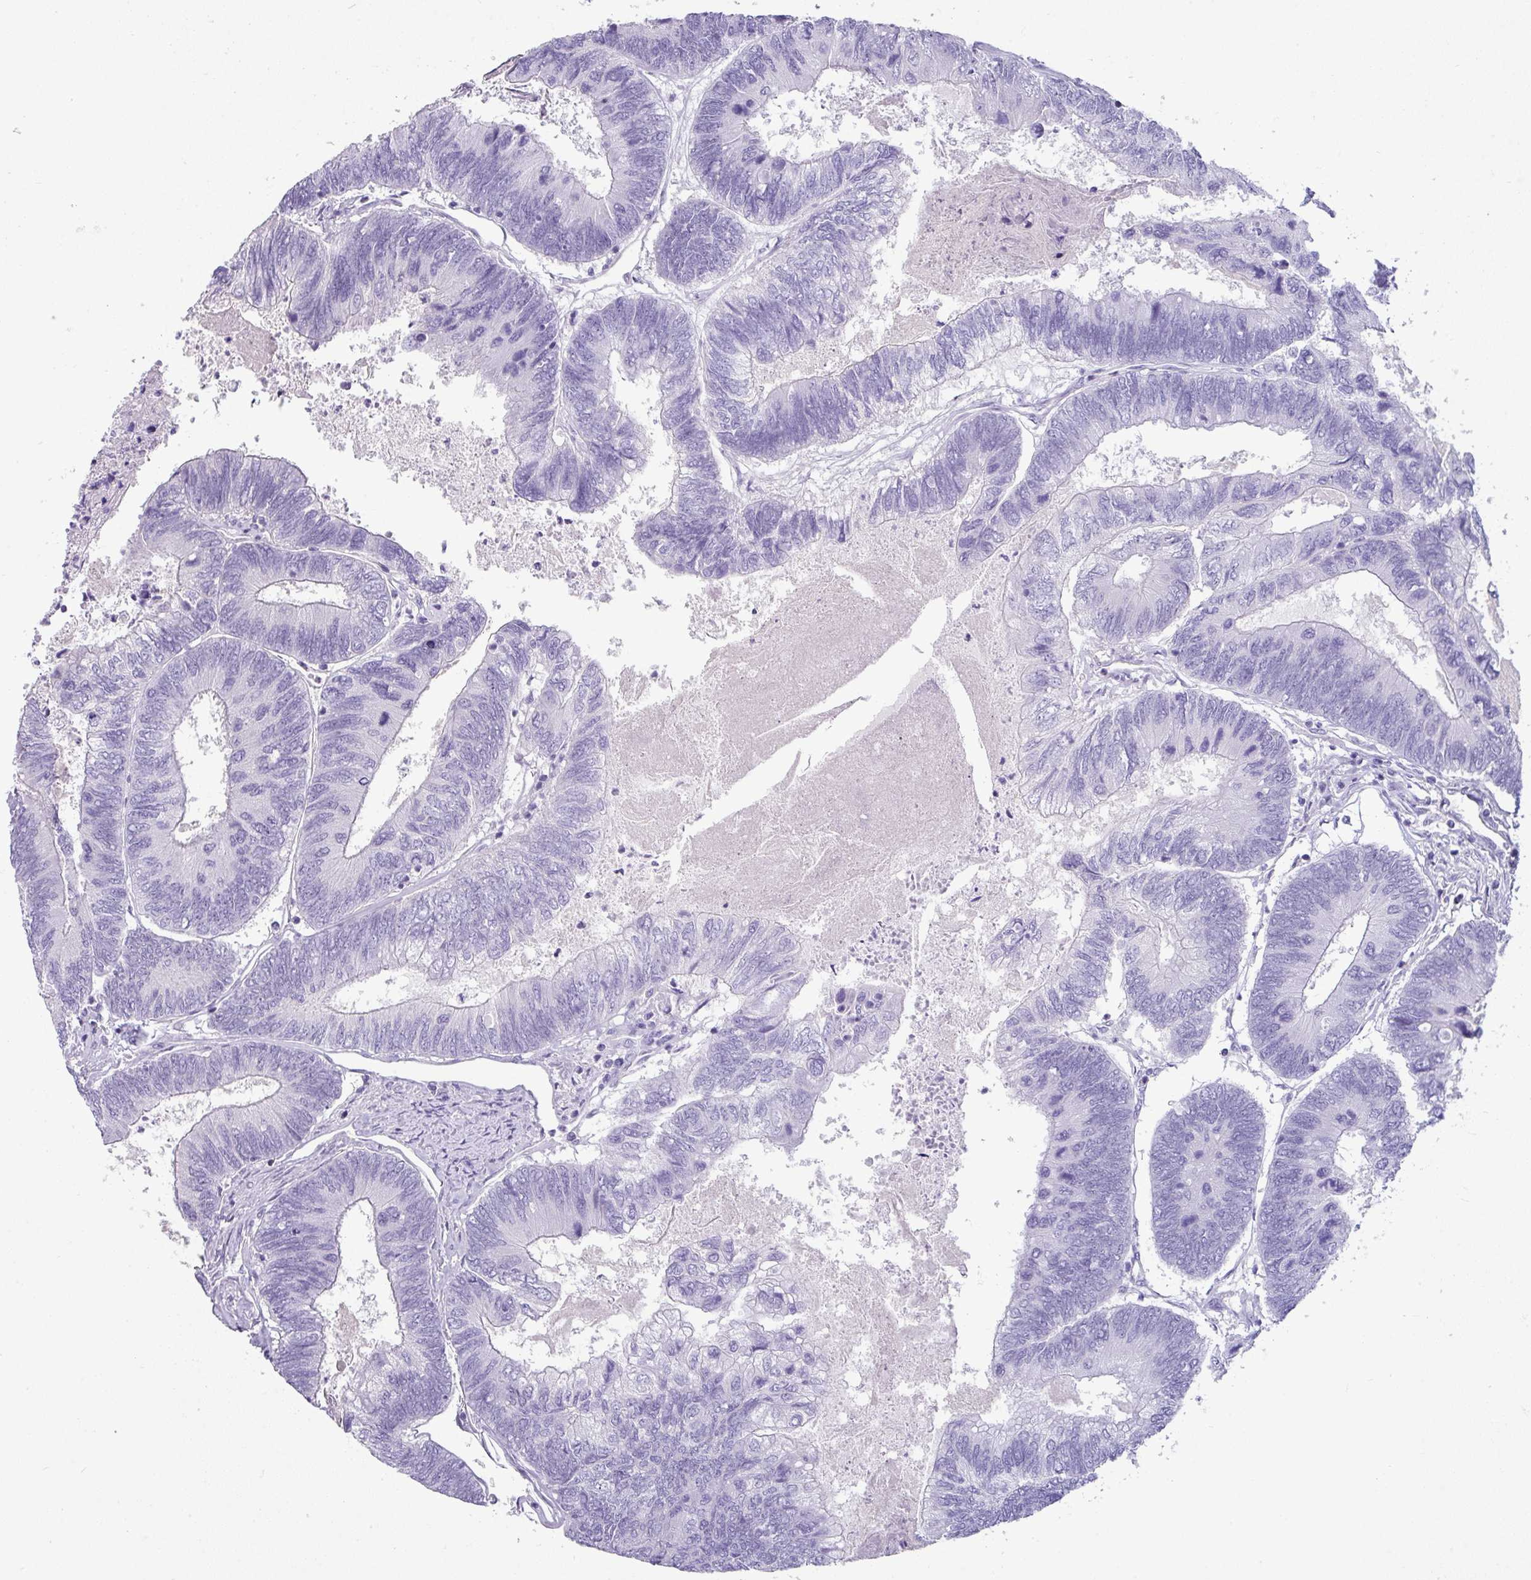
{"staining": {"intensity": "negative", "quantity": "none", "location": "none"}, "tissue": "colorectal cancer", "cell_type": "Tumor cells", "image_type": "cancer", "snomed": [{"axis": "morphology", "description": "Adenocarcinoma, NOS"}, {"axis": "topography", "description": "Colon"}], "caption": "An IHC image of colorectal adenocarcinoma is shown. There is no staining in tumor cells of colorectal adenocarcinoma.", "gene": "VCX2", "patient": {"sex": "female", "age": 67}}